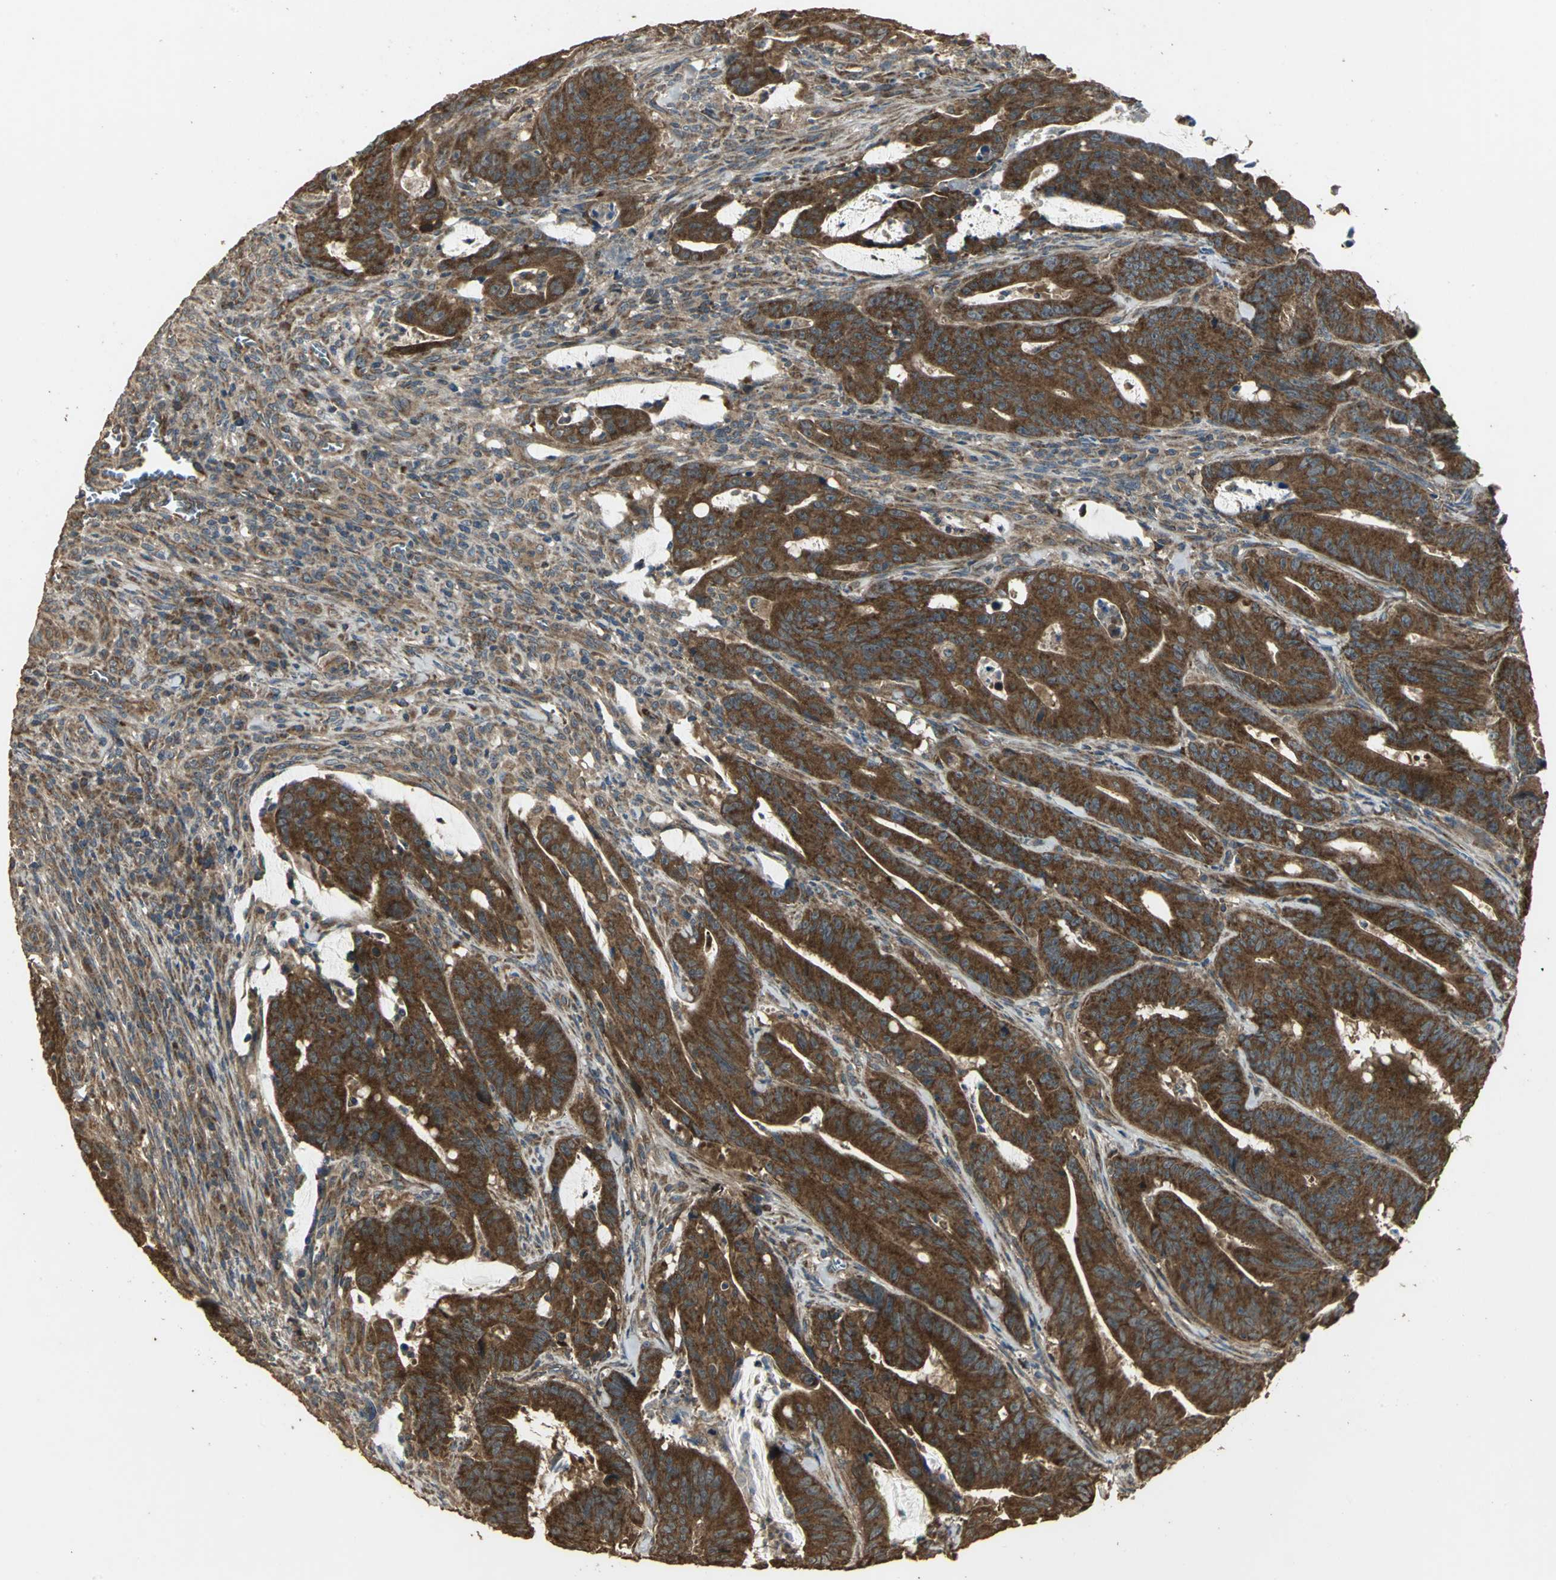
{"staining": {"intensity": "strong", "quantity": ">75%", "location": "cytoplasmic/membranous"}, "tissue": "colorectal cancer", "cell_type": "Tumor cells", "image_type": "cancer", "snomed": [{"axis": "morphology", "description": "Adenocarcinoma, NOS"}, {"axis": "topography", "description": "Colon"}], "caption": "Tumor cells demonstrate high levels of strong cytoplasmic/membranous staining in approximately >75% of cells in colorectal cancer (adenocarcinoma). Immunohistochemistry (ihc) stains the protein of interest in brown and the nuclei are stained blue.", "gene": "KANK1", "patient": {"sex": "male", "age": 45}}